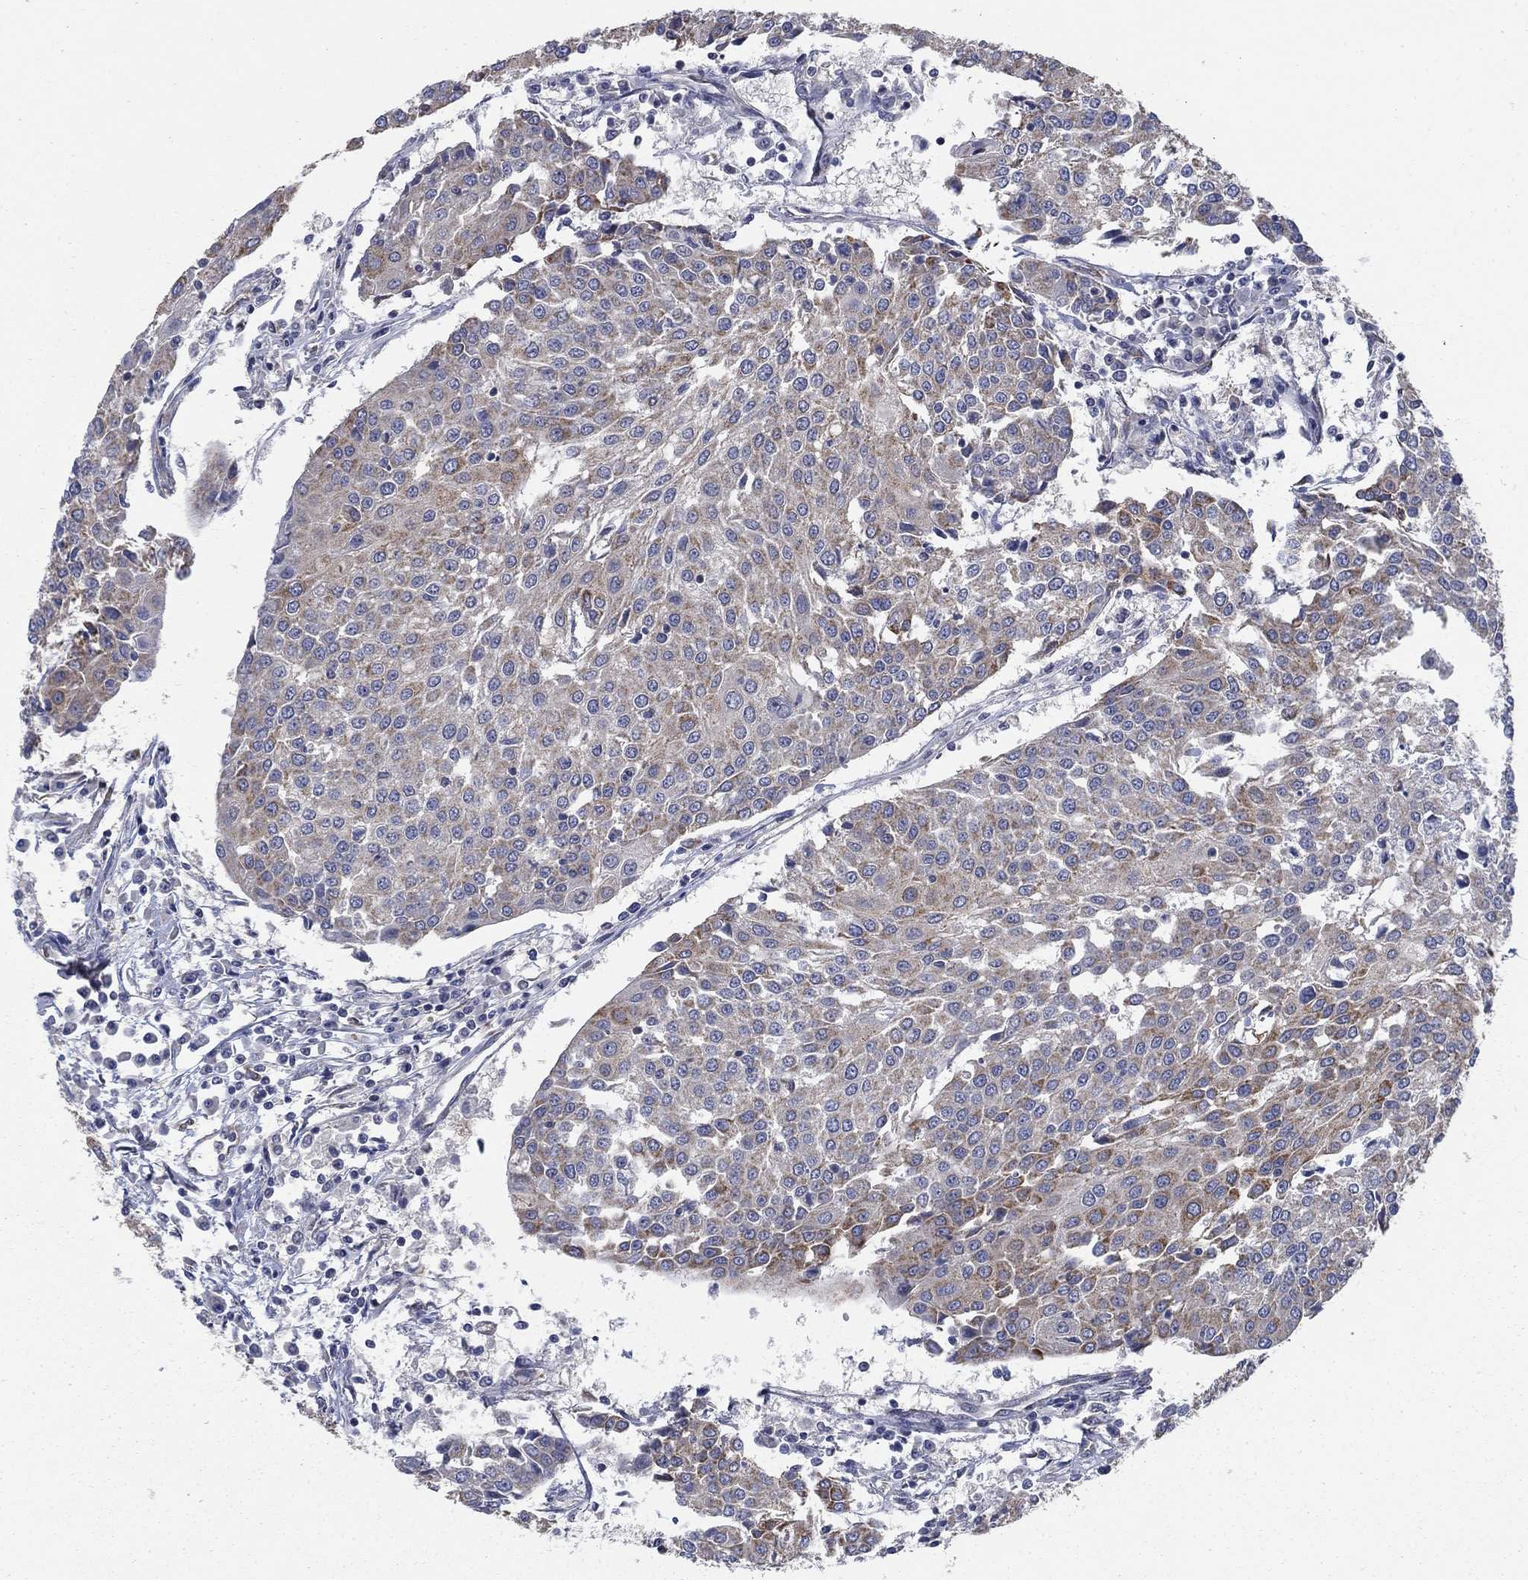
{"staining": {"intensity": "moderate", "quantity": "<25%", "location": "cytoplasmic/membranous"}, "tissue": "urothelial cancer", "cell_type": "Tumor cells", "image_type": "cancer", "snomed": [{"axis": "morphology", "description": "Urothelial carcinoma, High grade"}, {"axis": "topography", "description": "Urinary bladder"}], "caption": "There is low levels of moderate cytoplasmic/membranous positivity in tumor cells of urothelial cancer, as demonstrated by immunohistochemical staining (brown color).", "gene": "NME7", "patient": {"sex": "female", "age": 85}}